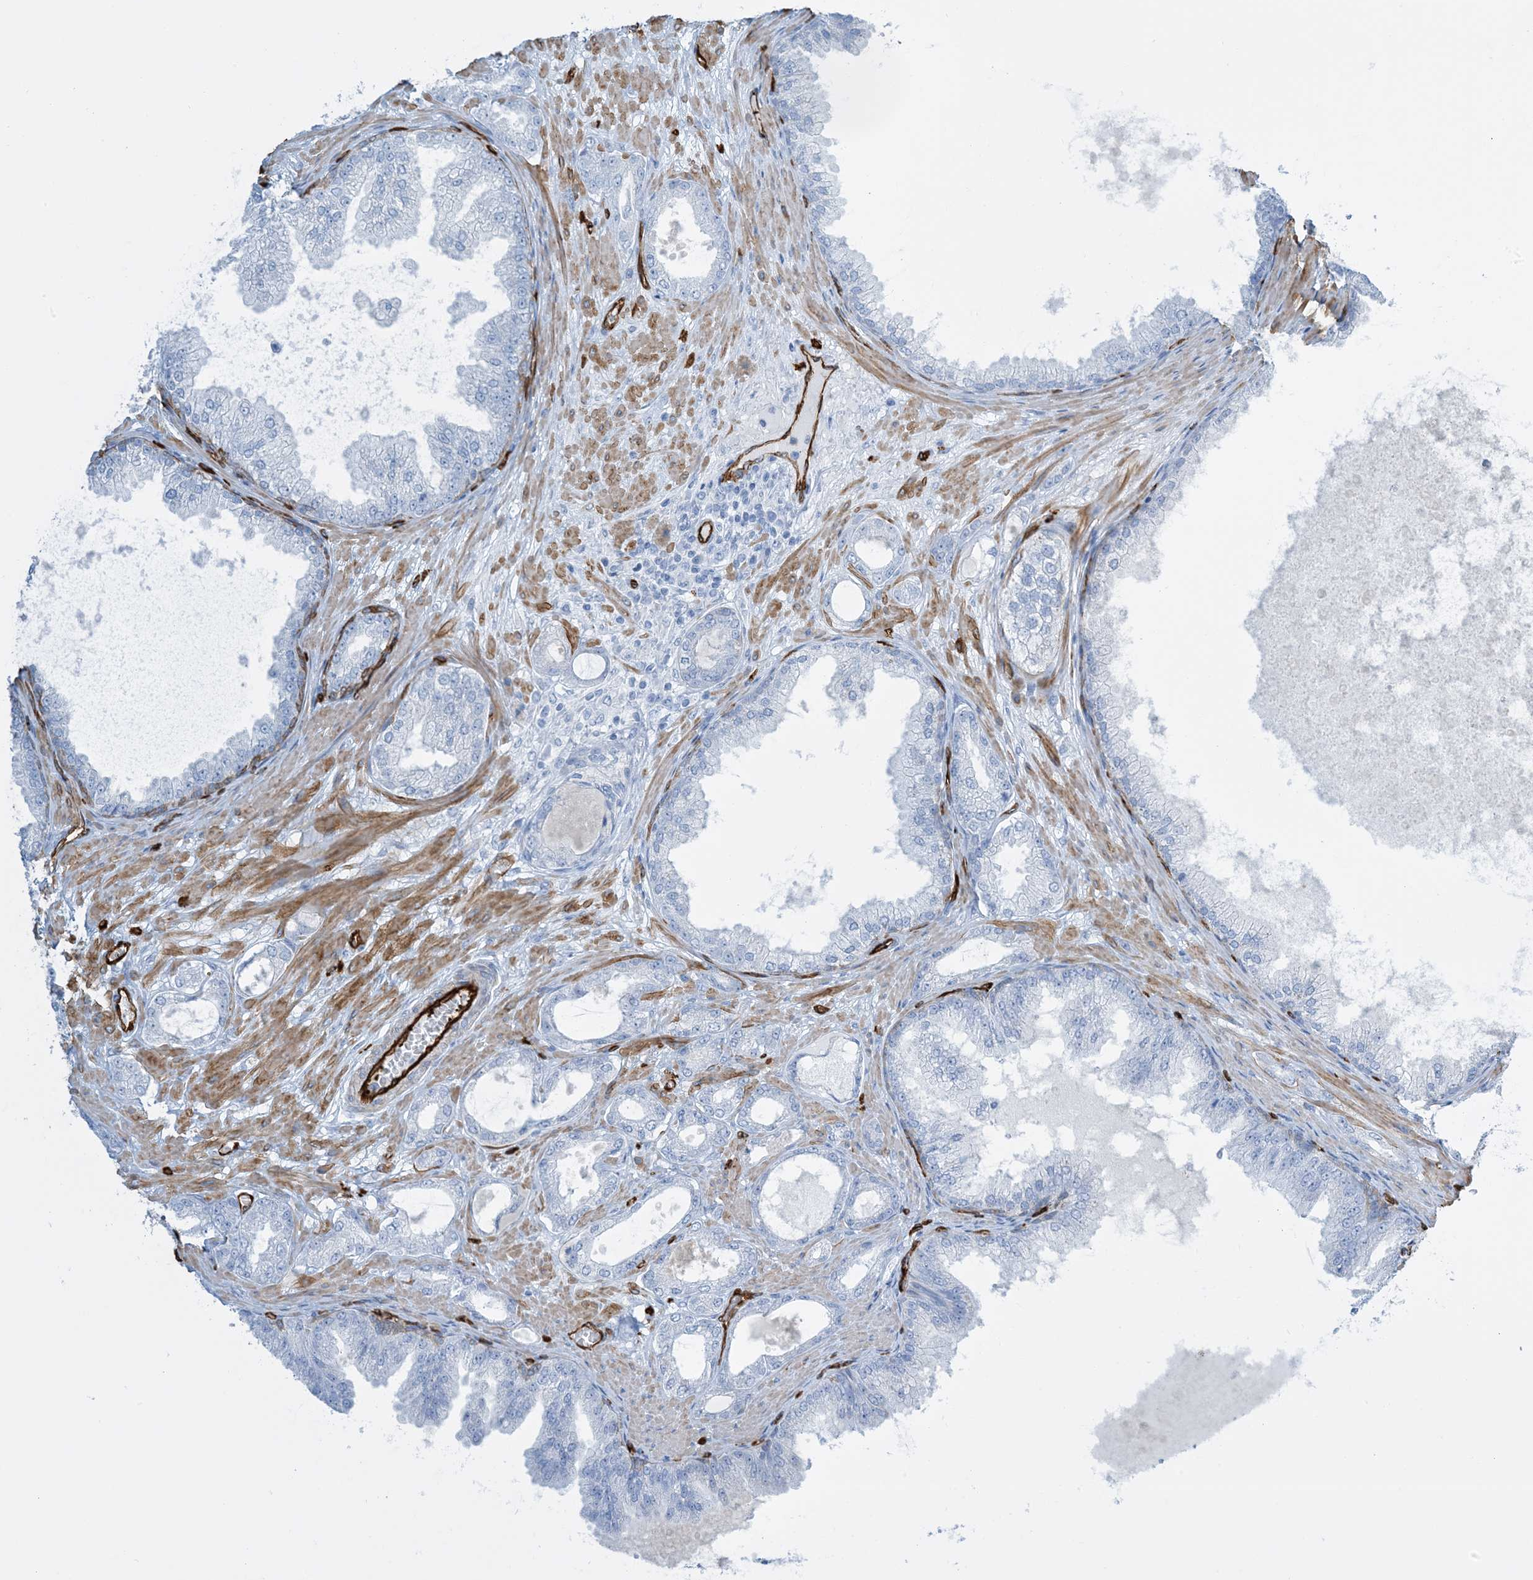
{"staining": {"intensity": "negative", "quantity": "none", "location": "none"}, "tissue": "prostate cancer", "cell_type": "Tumor cells", "image_type": "cancer", "snomed": [{"axis": "morphology", "description": "Adenocarcinoma, Low grade"}, {"axis": "topography", "description": "Prostate"}], "caption": "The IHC micrograph has no significant expression in tumor cells of prostate cancer (low-grade adenocarcinoma) tissue.", "gene": "EPS8L3", "patient": {"sex": "male", "age": 63}}